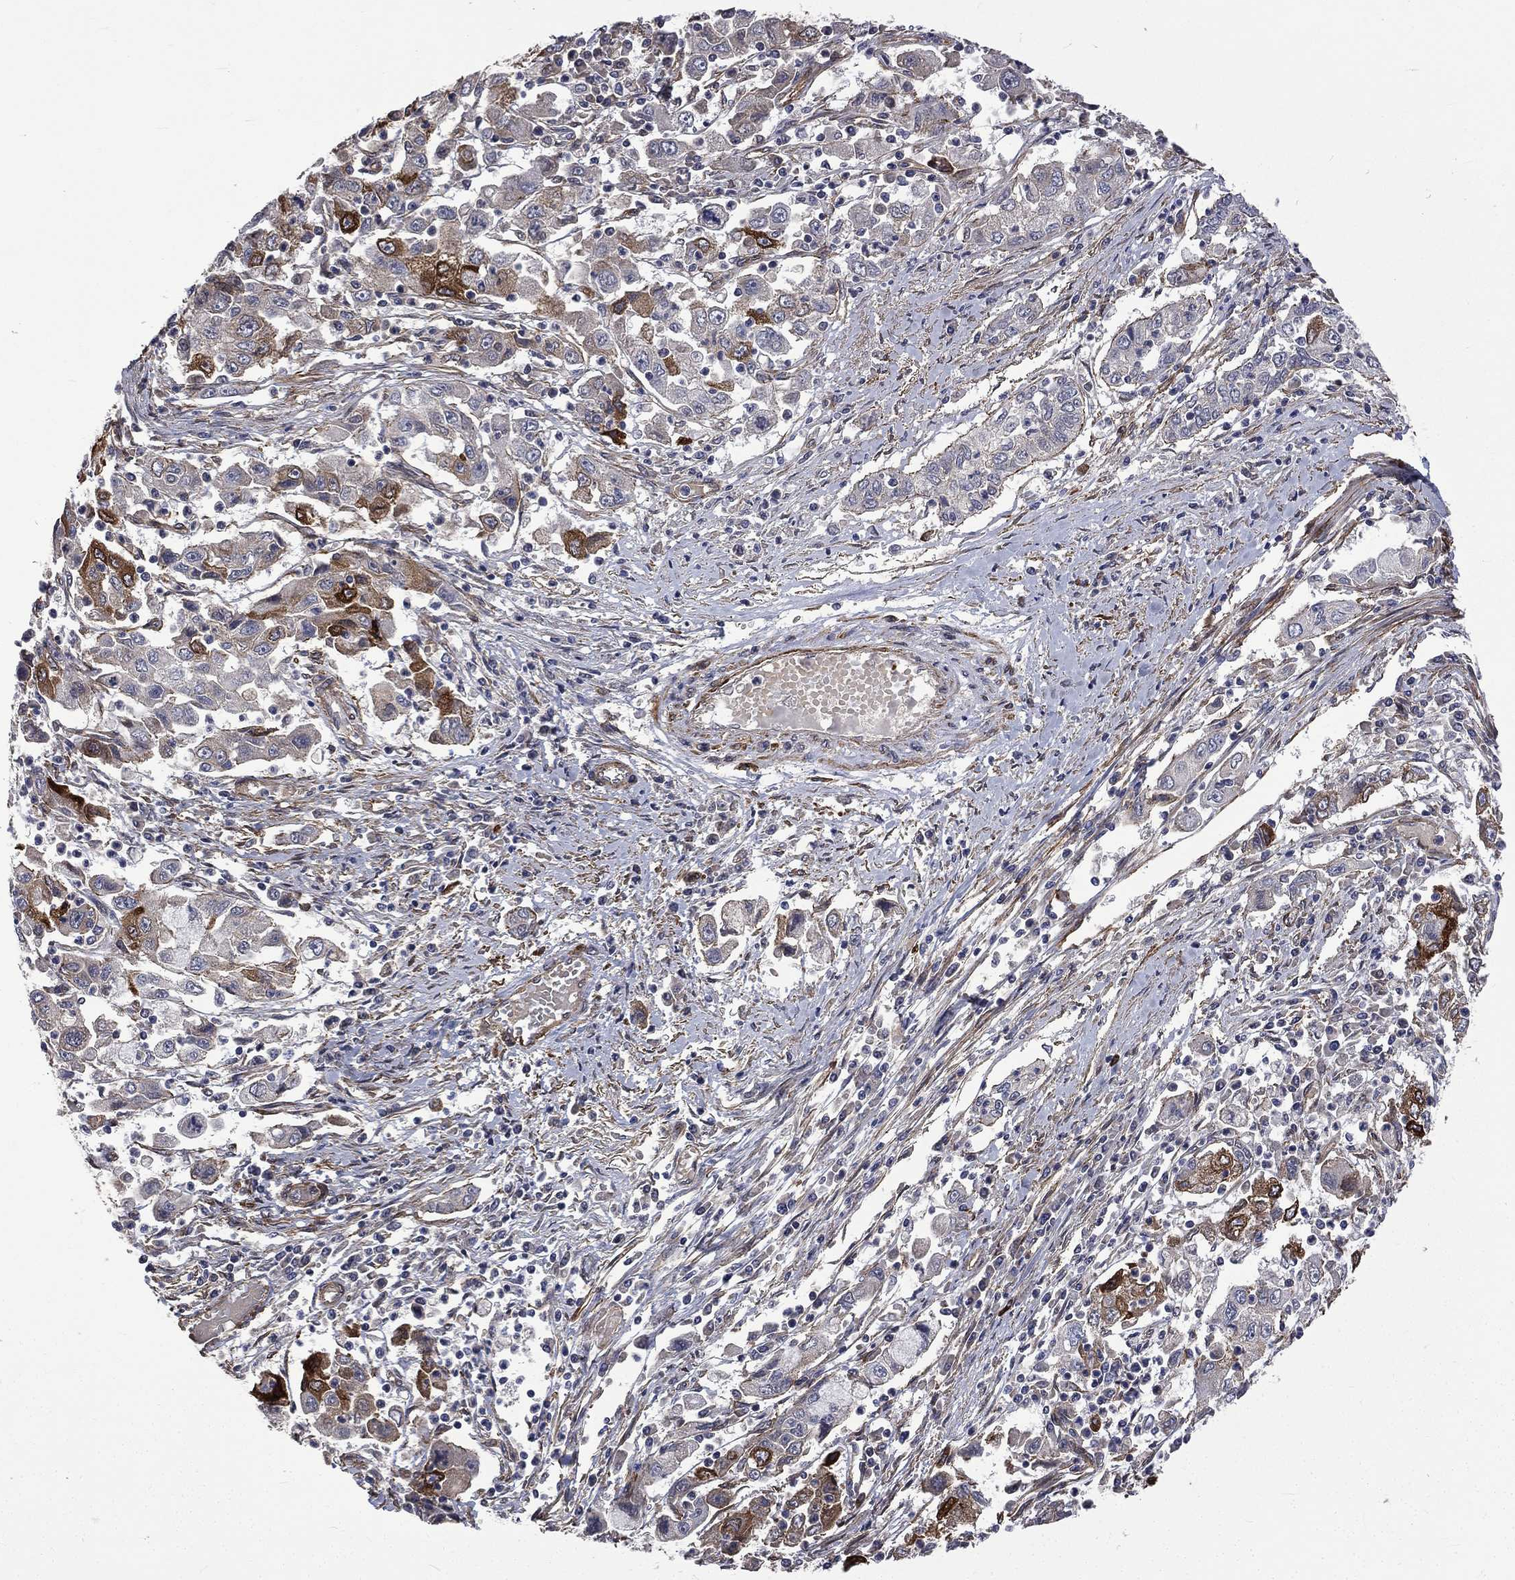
{"staining": {"intensity": "strong", "quantity": "<25%", "location": "cytoplasmic/membranous"}, "tissue": "cervical cancer", "cell_type": "Tumor cells", "image_type": "cancer", "snomed": [{"axis": "morphology", "description": "Squamous cell carcinoma, NOS"}, {"axis": "topography", "description": "Cervix"}], "caption": "Immunohistochemistry (IHC) of cervical cancer (squamous cell carcinoma) exhibits medium levels of strong cytoplasmic/membranous staining in approximately <25% of tumor cells. (Brightfield microscopy of DAB IHC at high magnification).", "gene": "PPFIBP1", "patient": {"sex": "female", "age": 36}}